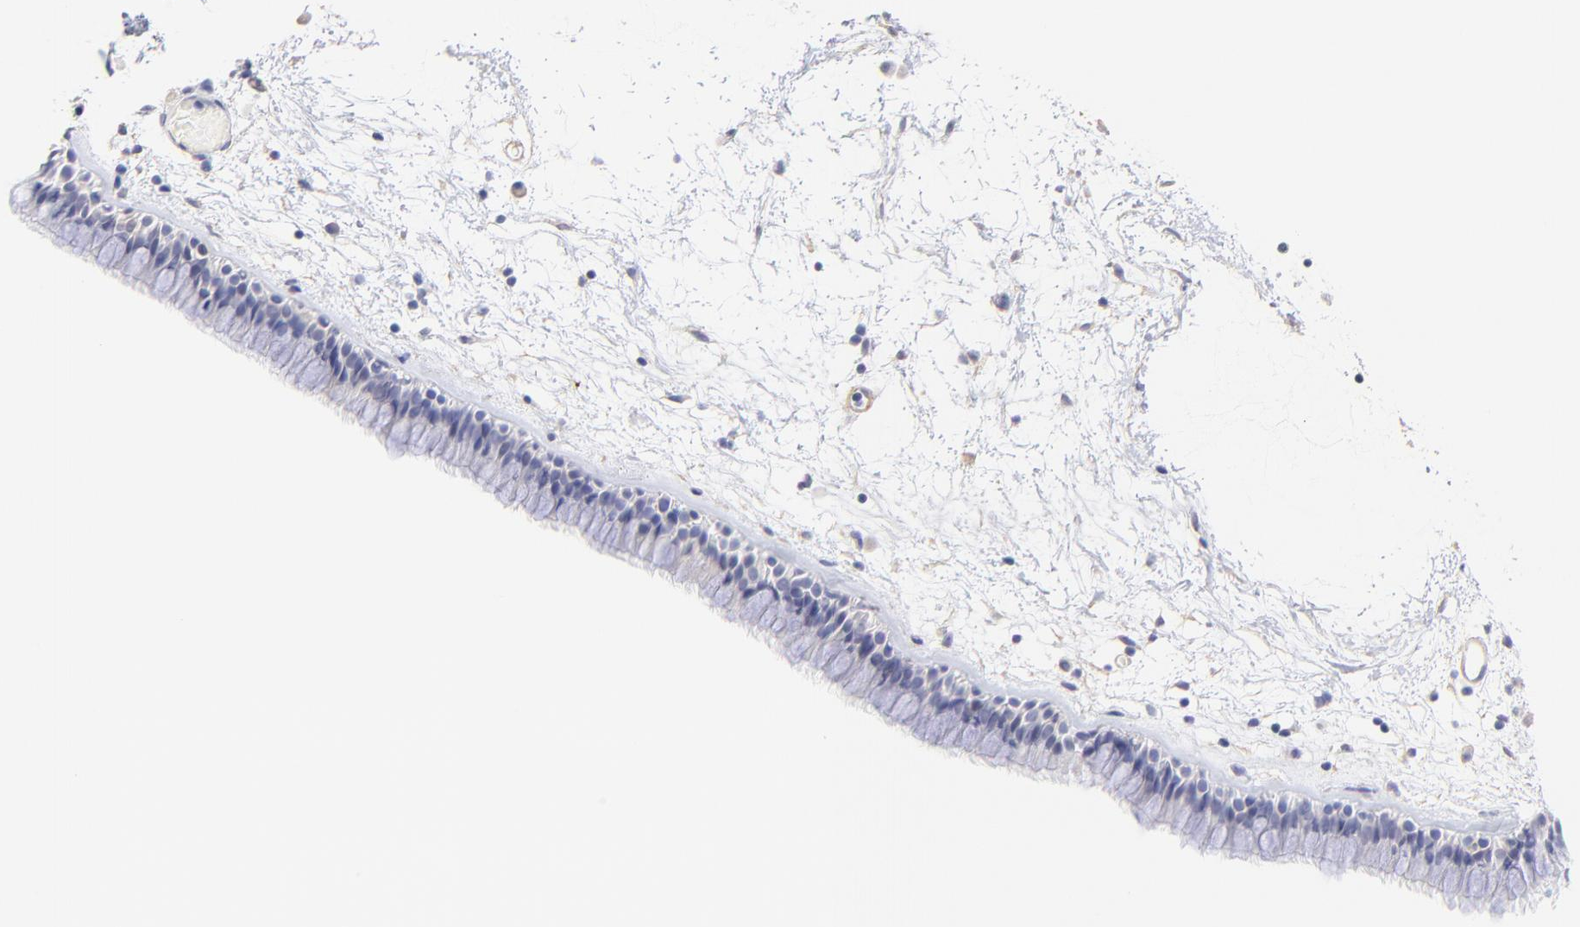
{"staining": {"intensity": "negative", "quantity": "none", "location": "none"}, "tissue": "nasopharynx", "cell_type": "Respiratory epithelial cells", "image_type": "normal", "snomed": [{"axis": "morphology", "description": "Normal tissue, NOS"}, {"axis": "morphology", "description": "Inflammation, NOS"}, {"axis": "topography", "description": "Nasopharynx"}], "caption": "Immunohistochemical staining of normal nasopharynx demonstrates no significant staining in respiratory epithelial cells. The staining is performed using DAB brown chromogen with nuclei counter-stained in using hematoxylin.", "gene": "ACTRT1", "patient": {"sex": "male", "age": 48}}